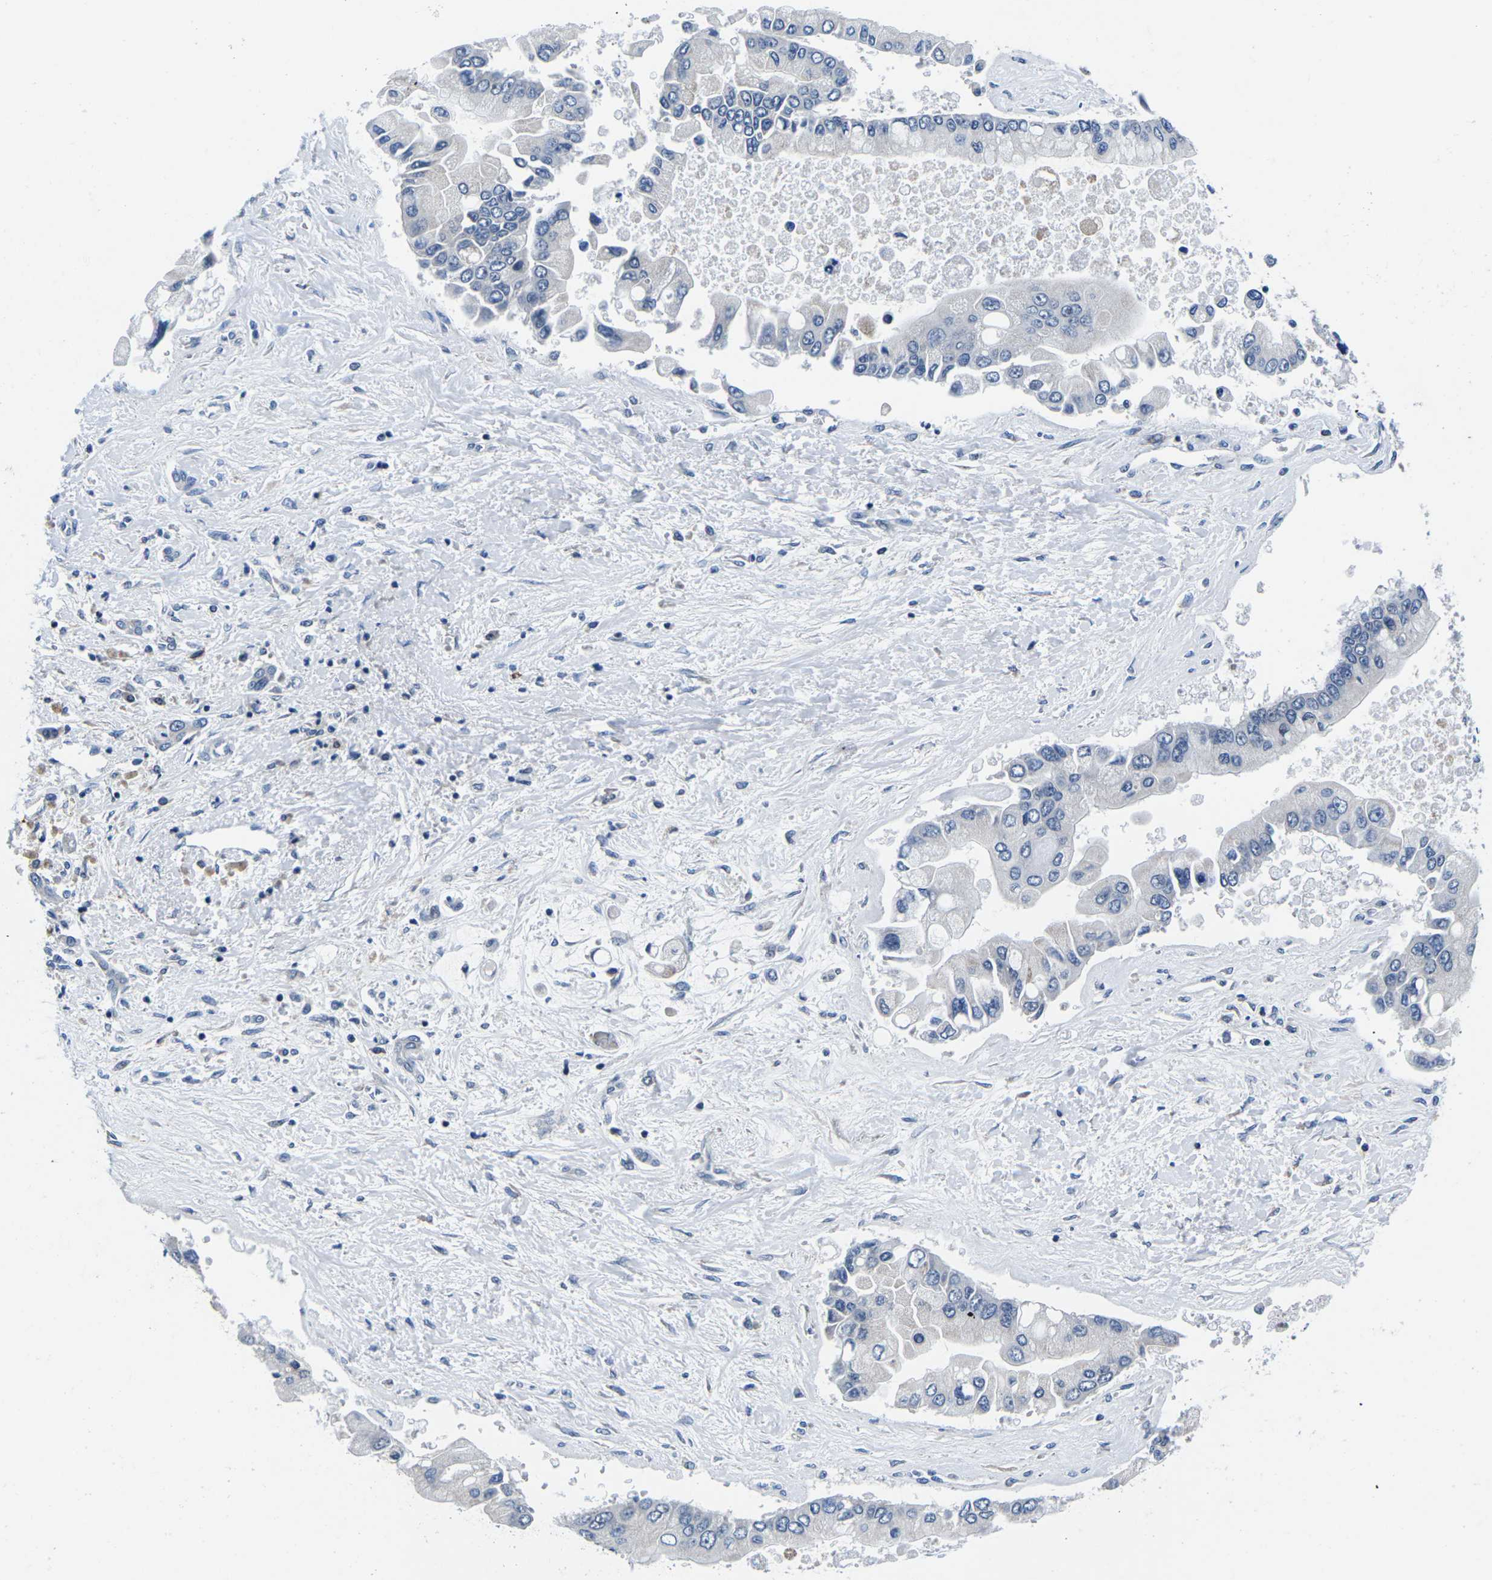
{"staining": {"intensity": "negative", "quantity": "none", "location": "none"}, "tissue": "liver cancer", "cell_type": "Tumor cells", "image_type": "cancer", "snomed": [{"axis": "morphology", "description": "Cholangiocarcinoma"}, {"axis": "topography", "description": "Liver"}], "caption": "High power microscopy photomicrograph of an IHC image of cholangiocarcinoma (liver), revealing no significant positivity in tumor cells.", "gene": "CDC73", "patient": {"sex": "male", "age": 50}}